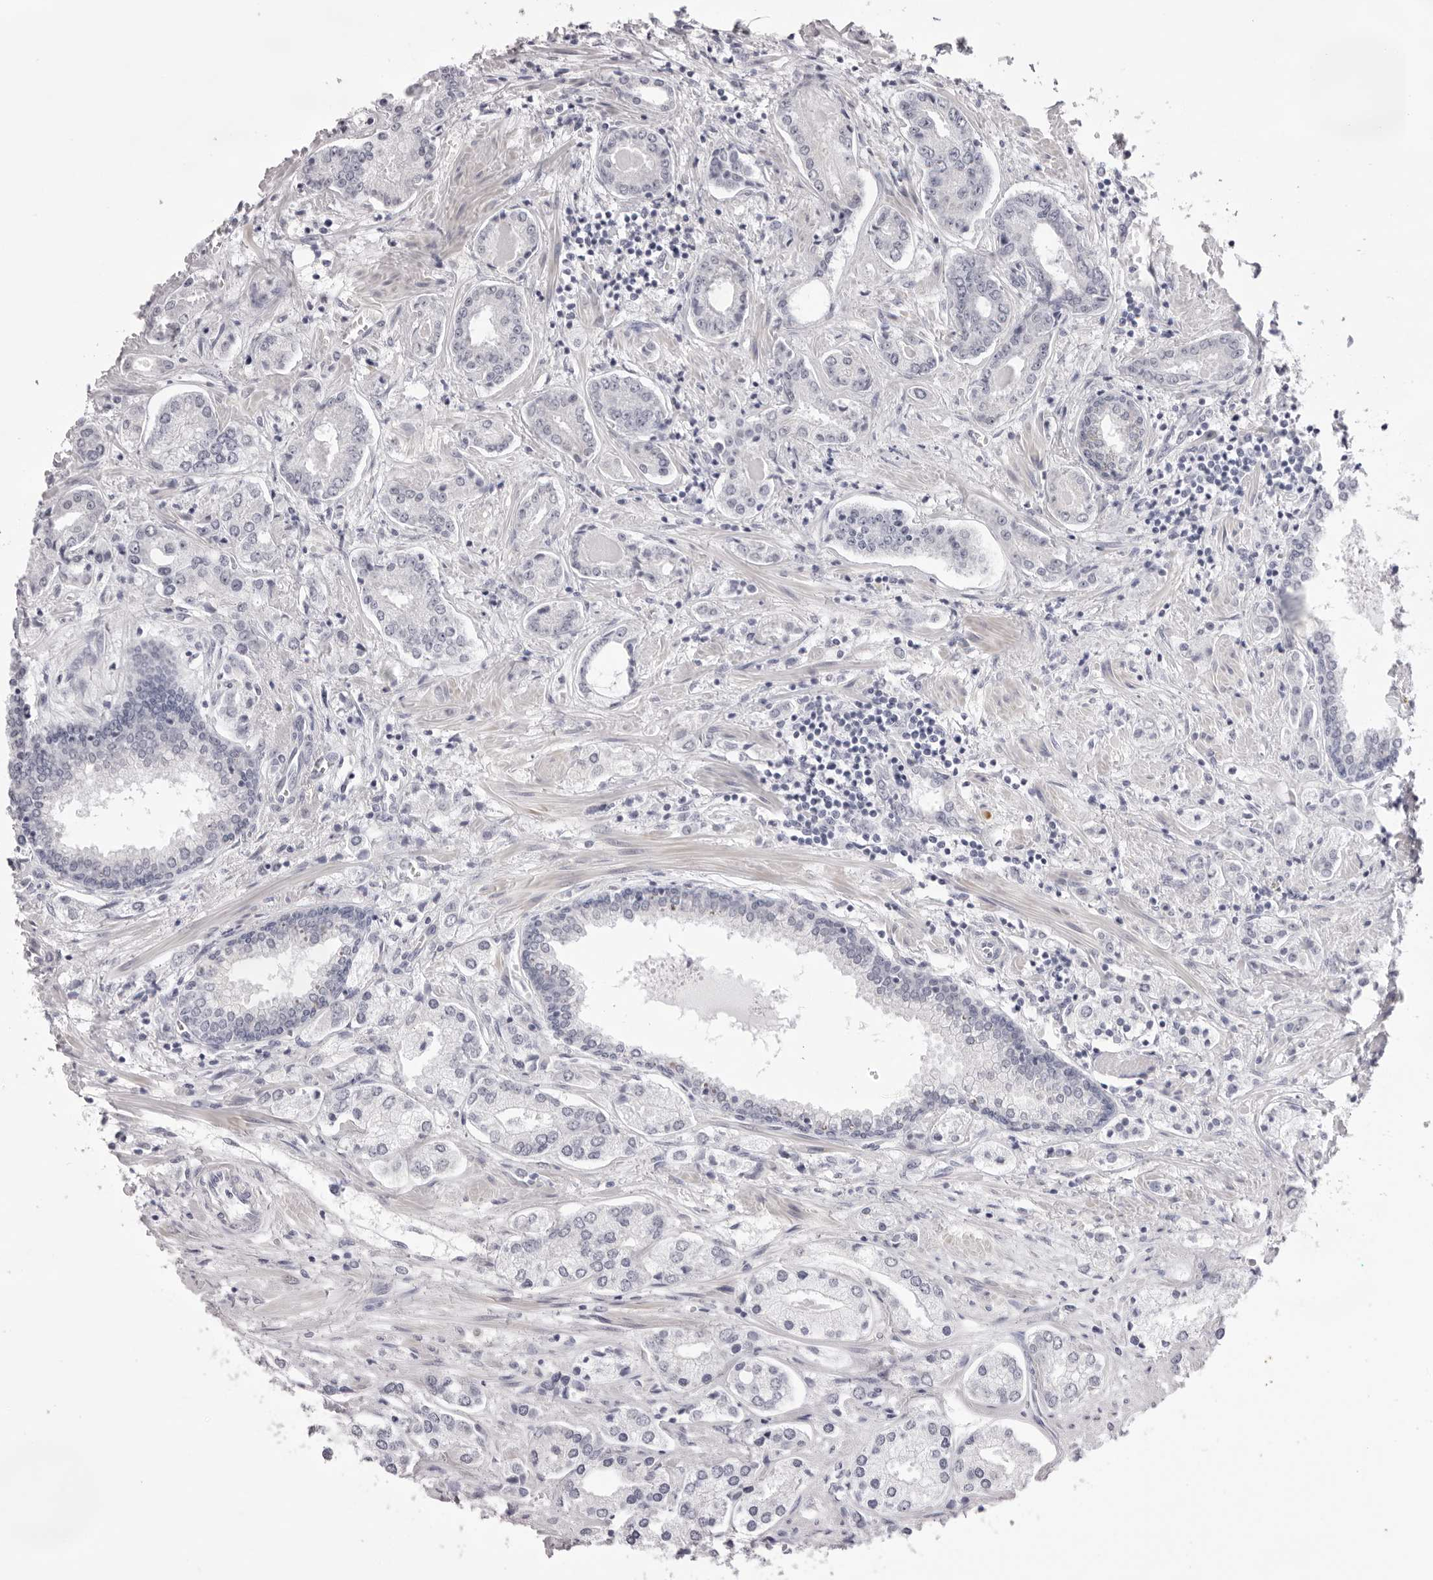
{"staining": {"intensity": "negative", "quantity": "none", "location": "none"}, "tissue": "prostate cancer", "cell_type": "Tumor cells", "image_type": "cancer", "snomed": [{"axis": "morphology", "description": "Adenocarcinoma, High grade"}, {"axis": "topography", "description": "Prostate"}], "caption": "The immunohistochemistry (IHC) image has no significant expression in tumor cells of prostate cancer tissue.", "gene": "SPTA1", "patient": {"sex": "male", "age": 66}}